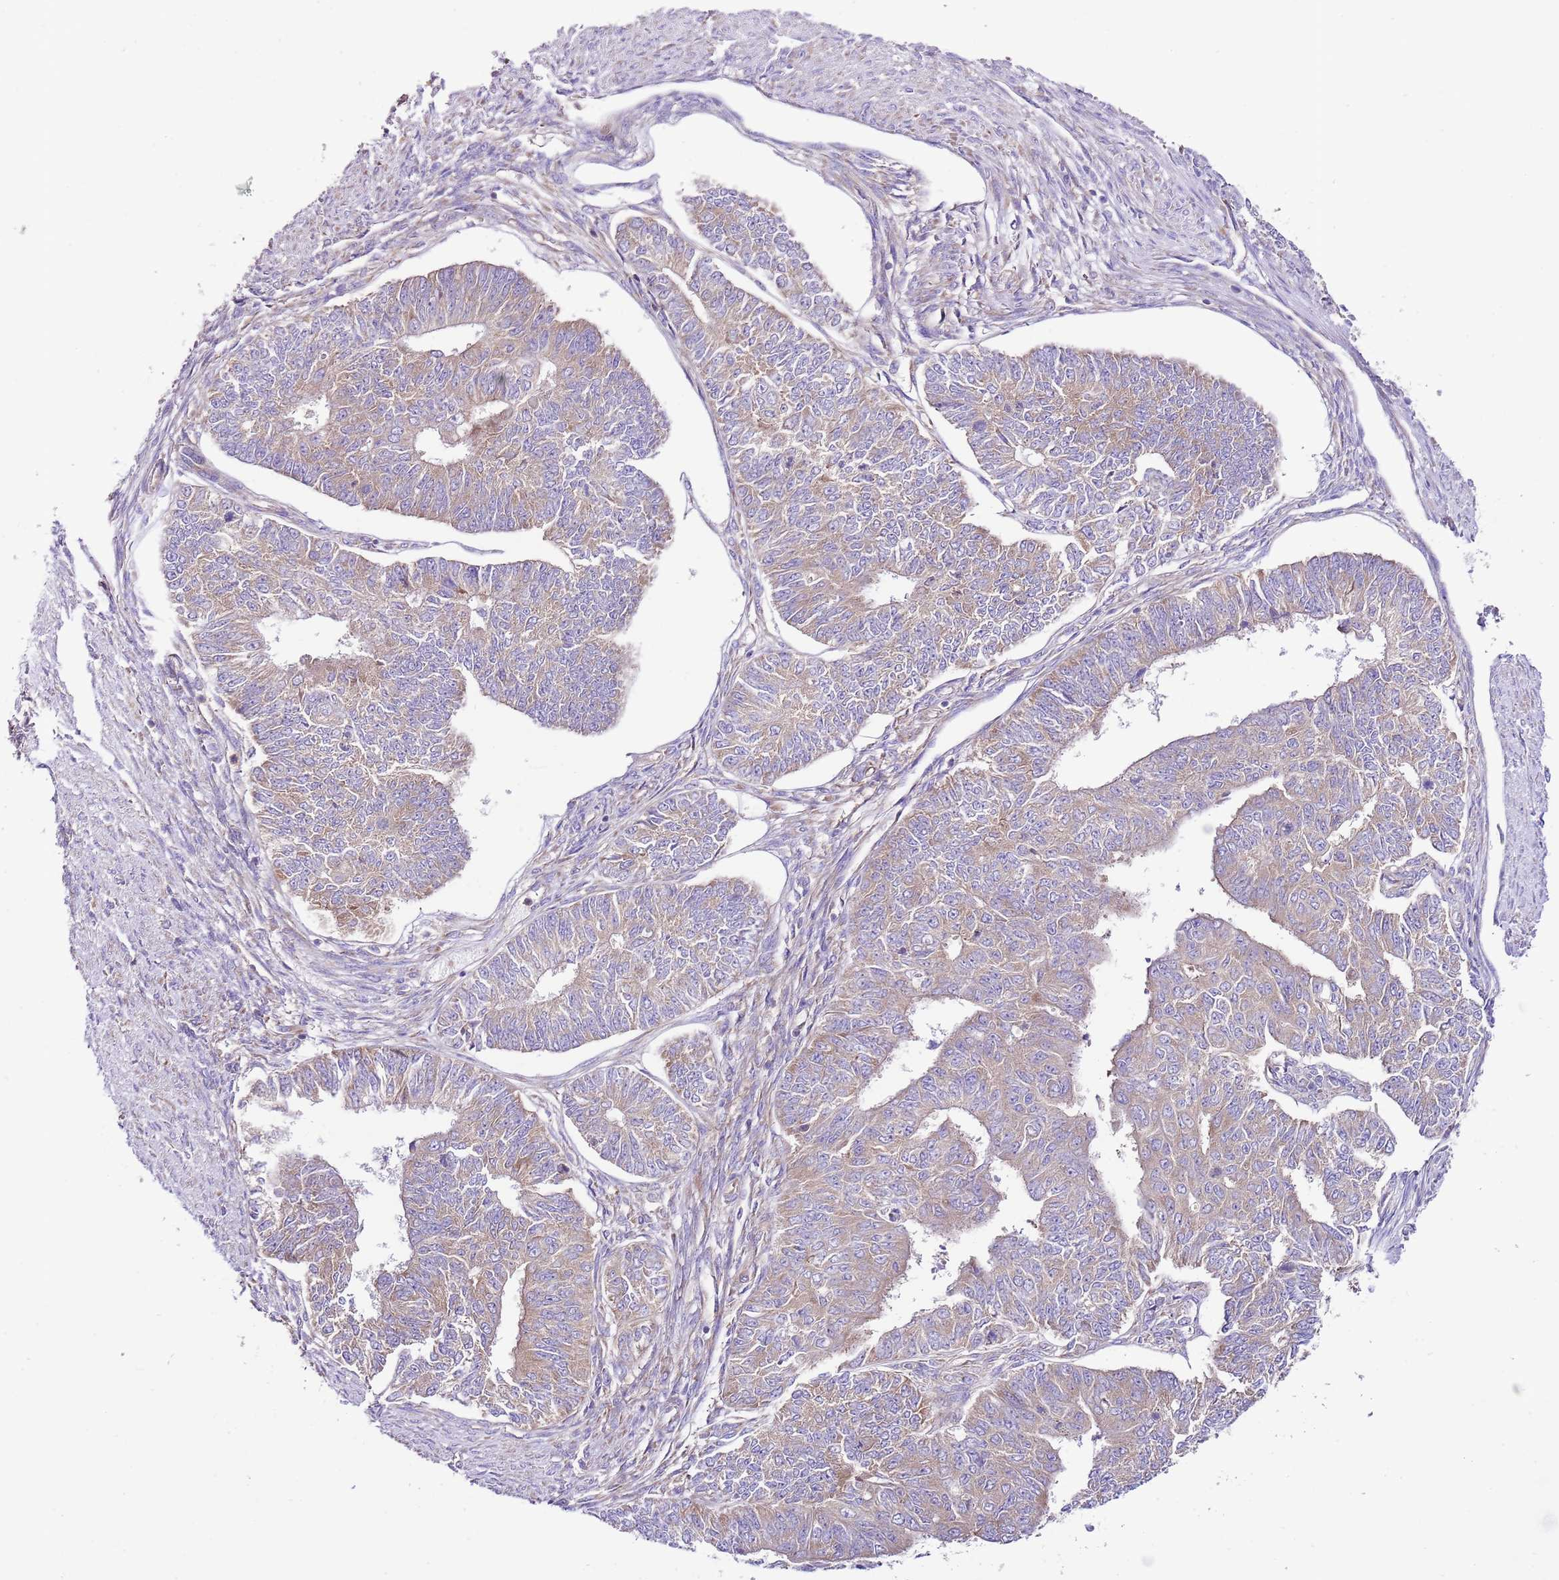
{"staining": {"intensity": "moderate", "quantity": ">75%", "location": "cytoplasmic/membranous"}, "tissue": "endometrial cancer", "cell_type": "Tumor cells", "image_type": "cancer", "snomed": [{"axis": "morphology", "description": "Adenocarcinoma, NOS"}, {"axis": "topography", "description": "Endometrium"}], "caption": "This histopathology image displays endometrial cancer (adenocarcinoma) stained with immunohistochemistry to label a protein in brown. The cytoplasmic/membranous of tumor cells show moderate positivity for the protein. Nuclei are counter-stained blue.", "gene": "RPS10", "patient": {"sex": "female", "age": 32}}